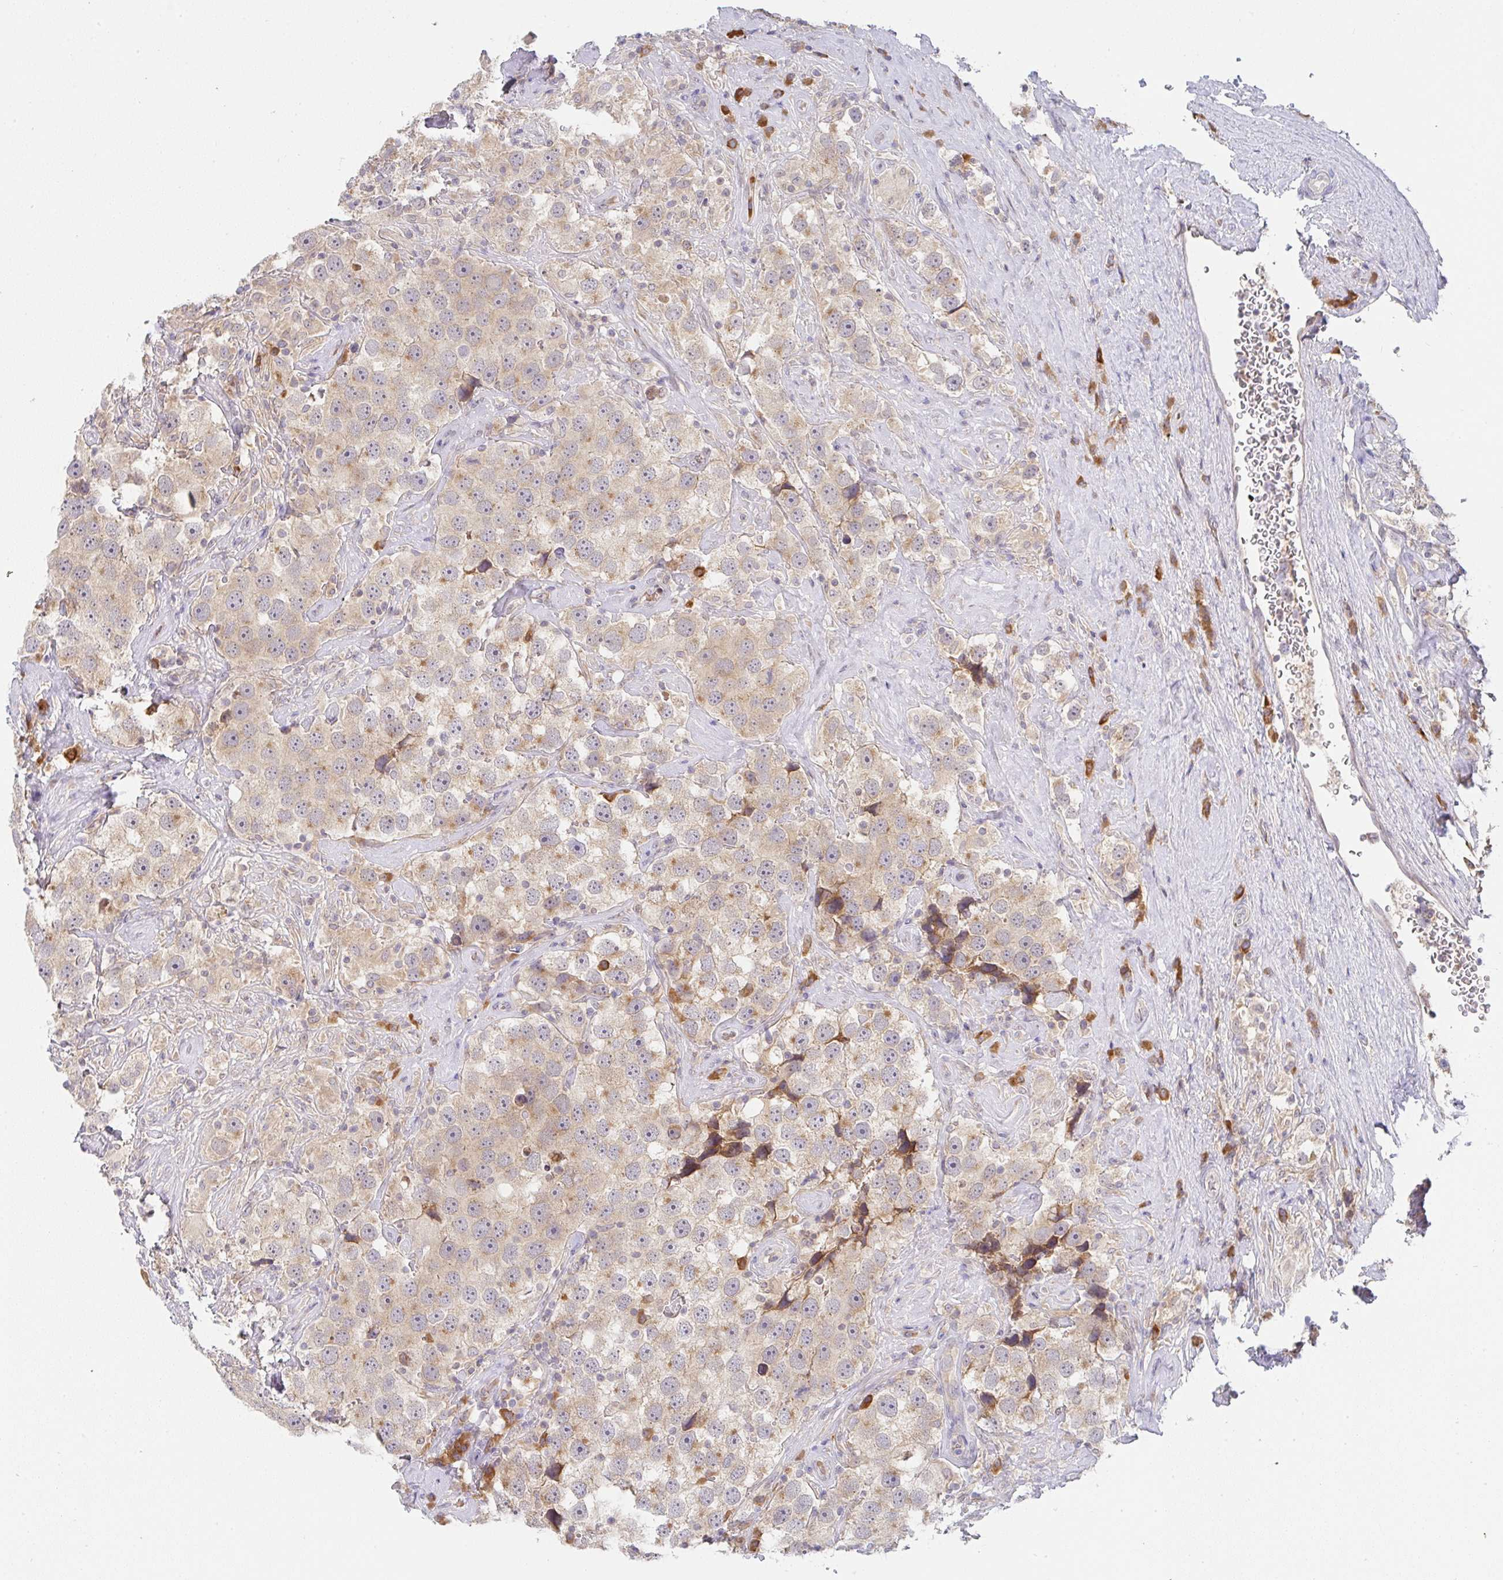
{"staining": {"intensity": "moderate", "quantity": "25%-75%", "location": "cytoplasmic/membranous"}, "tissue": "testis cancer", "cell_type": "Tumor cells", "image_type": "cancer", "snomed": [{"axis": "morphology", "description": "Seminoma, NOS"}, {"axis": "topography", "description": "Testis"}], "caption": "High-power microscopy captured an immunohistochemistry image of testis cancer (seminoma), revealing moderate cytoplasmic/membranous positivity in about 25%-75% of tumor cells. (brown staining indicates protein expression, while blue staining denotes nuclei).", "gene": "DERL2", "patient": {"sex": "male", "age": 49}}